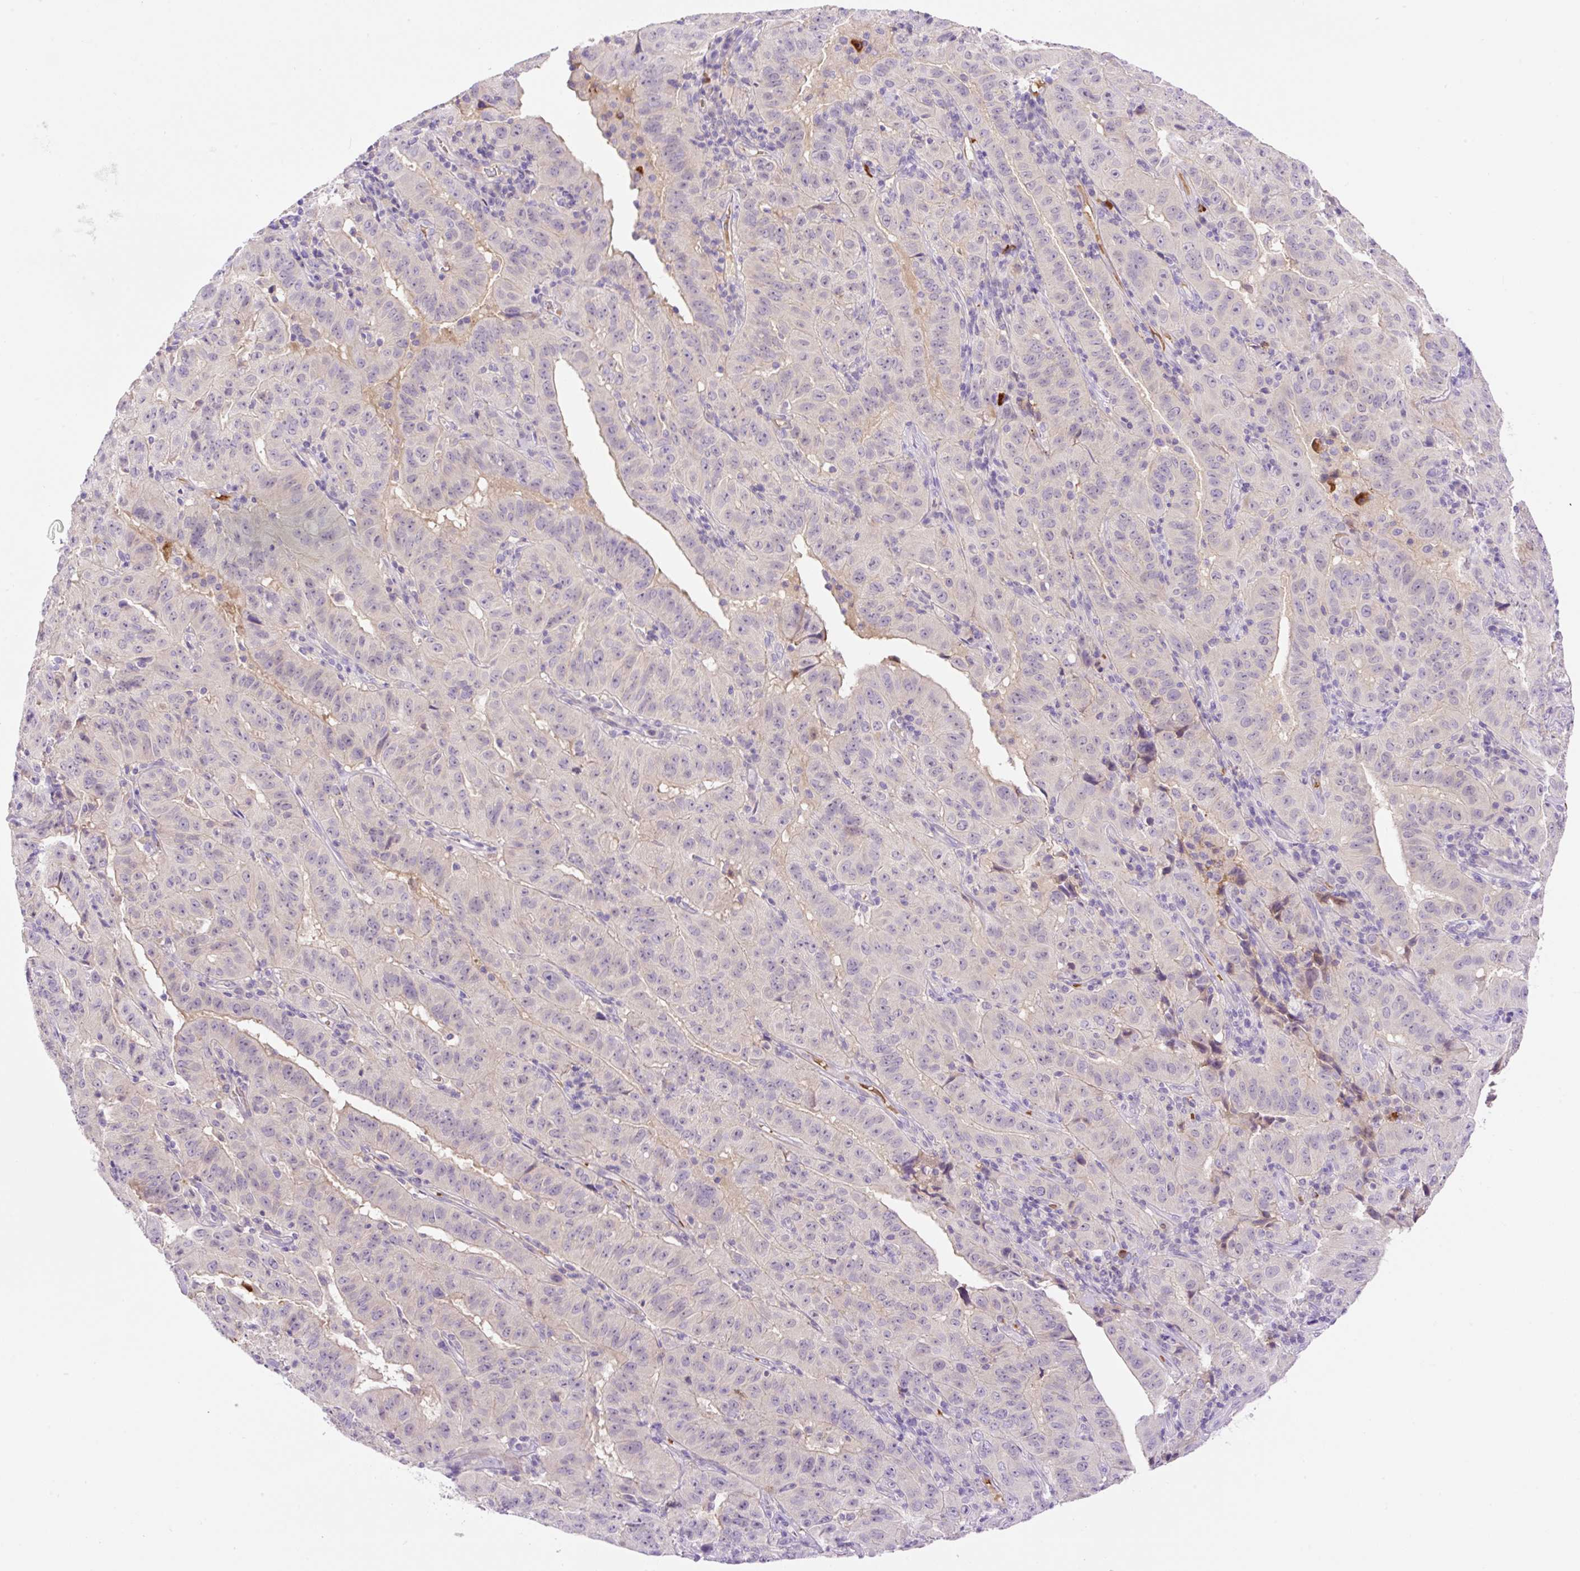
{"staining": {"intensity": "negative", "quantity": "none", "location": "none"}, "tissue": "pancreatic cancer", "cell_type": "Tumor cells", "image_type": "cancer", "snomed": [{"axis": "morphology", "description": "Adenocarcinoma, NOS"}, {"axis": "topography", "description": "Pancreas"}], "caption": "Immunohistochemistry (IHC) of human pancreatic cancer demonstrates no staining in tumor cells.", "gene": "LHFPL5", "patient": {"sex": "male", "age": 63}}